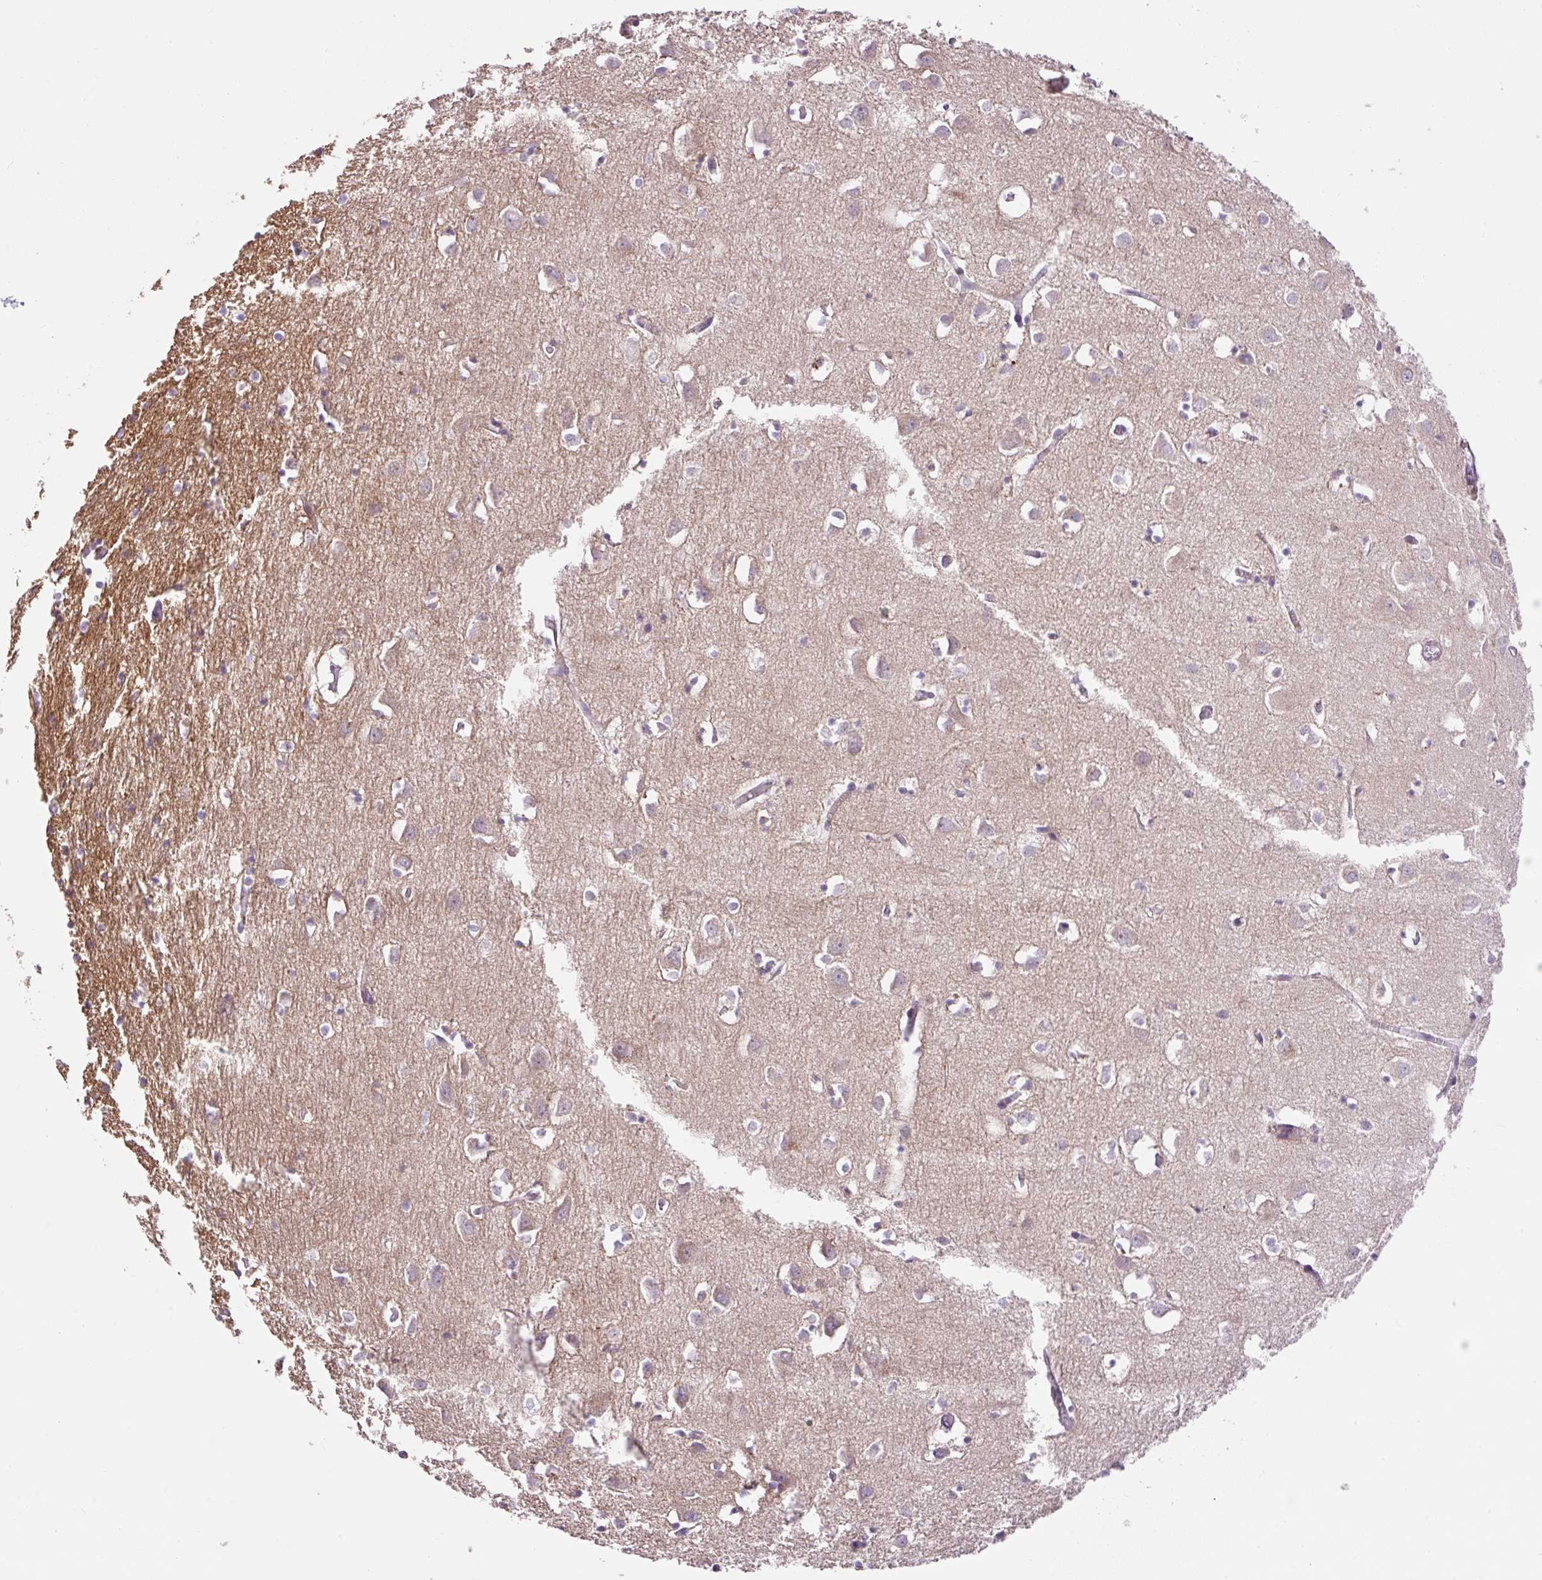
{"staining": {"intensity": "negative", "quantity": "none", "location": "none"}, "tissue": "cerebral cortex", "cell_type": "Endothelial cells", "image_type": "normal", "snomed": [{"axis": "morphology", "description": "Normal tissue, NOS"}, {"axis": "topography", "description": "Cerebral cortex"}], "caption": "A high-resolution photomicrograph shows immunohistochemistry staining of normal cerebral cortex, which exhibits no significant positivity in endothelial cells. (DAB immunohistochemistry with hematoxylin counter stain).", "gene": "TDRD15", "patient": {"sex": "male", "age": 70}}